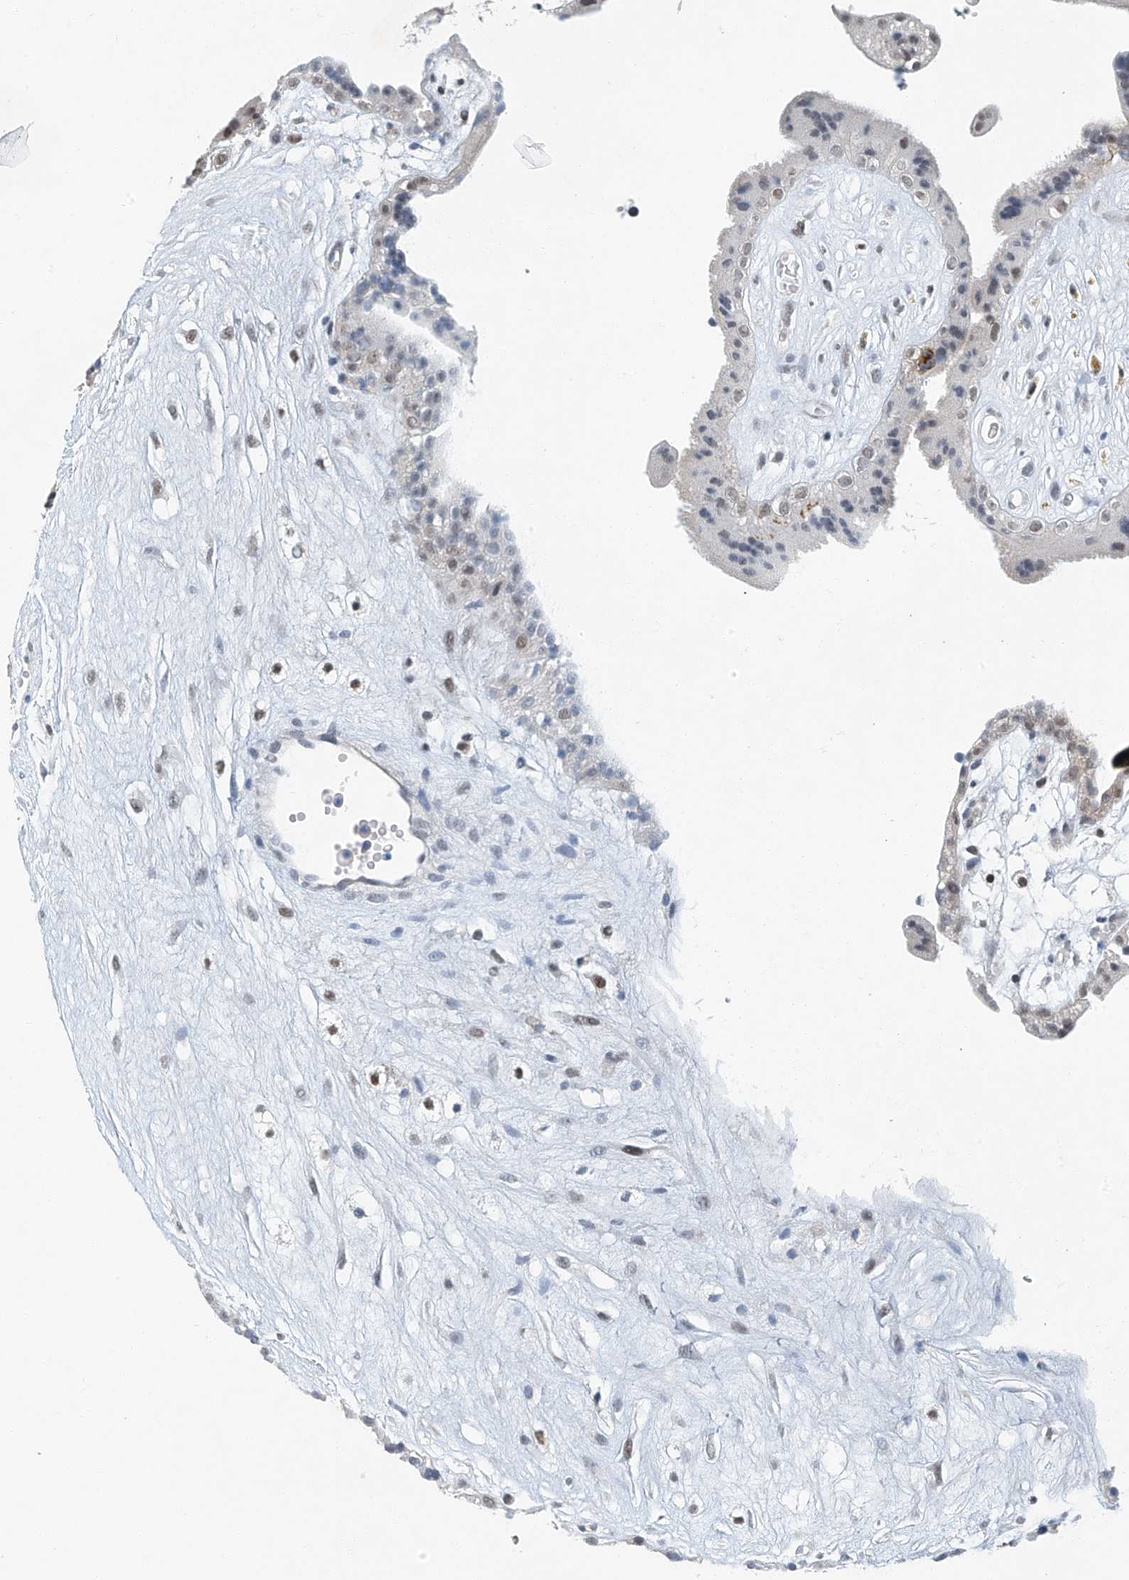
{"staining": {"intensity": "moderate", "quantity": "25%-75%", "location": "nuclear"}, "tissue": "placenta", "cell_type": "Trophoblastic cells", "image_type": "normal", "snomed": [{"axis": "morphology", "description": "Normal tissue, NOS"}, {"axis": "topography", "description": "Placenta"}], "caption": "Immunohistochemistry (IHC) staining of unremarkable placenta, which demonstrates medium levels of moderate nuclear expression in about 25%-75% of trophoblastic cells indicating moderate nuclear protein staining. The staining was performed using DAB (brown) for protein detection and nuclei were counterstained in hematoxylin (blue).", "gene": "TAF8", "patient": {"sex": "female", "age": 18}}